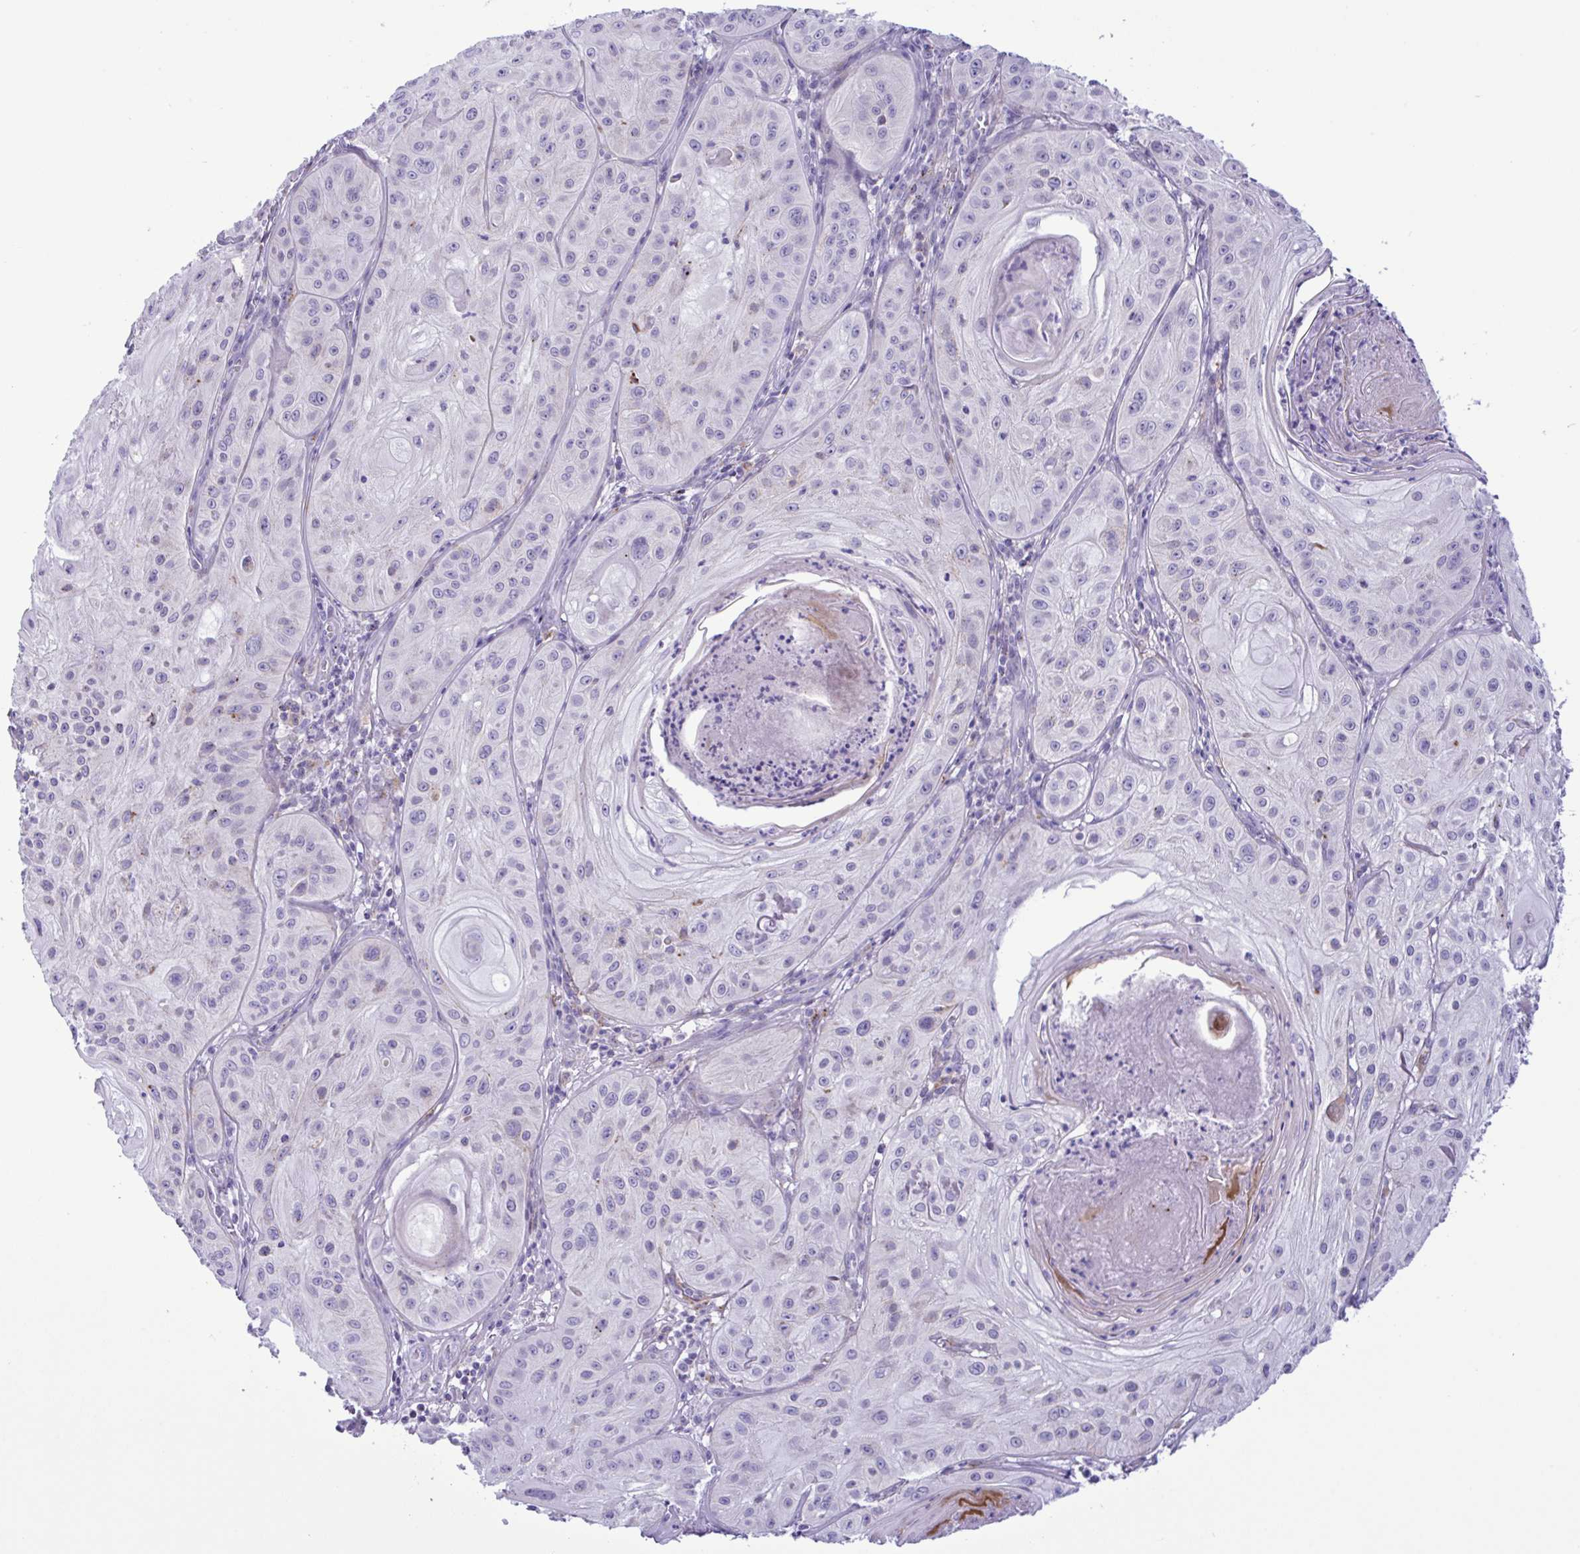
{"staining": {"intensity": "negative", "quantity": "none", "location": "none"}, "tissue": "skin cancer", "cell_type": "Tumor cells", "image_type": "cancer", "snomed": [{"axis": "morphology", "description": "Squamous cell carcinoma, NOS"}, {"axis": "topography", "description": "Skin"}], "caption": "Skin cancer (squamous cell carcinoma) was stained to show a protein in brown. There is no significant staining in tumor cells.", "gene": "SREBF1", "patient": {"sex": "male", "age": 85}}